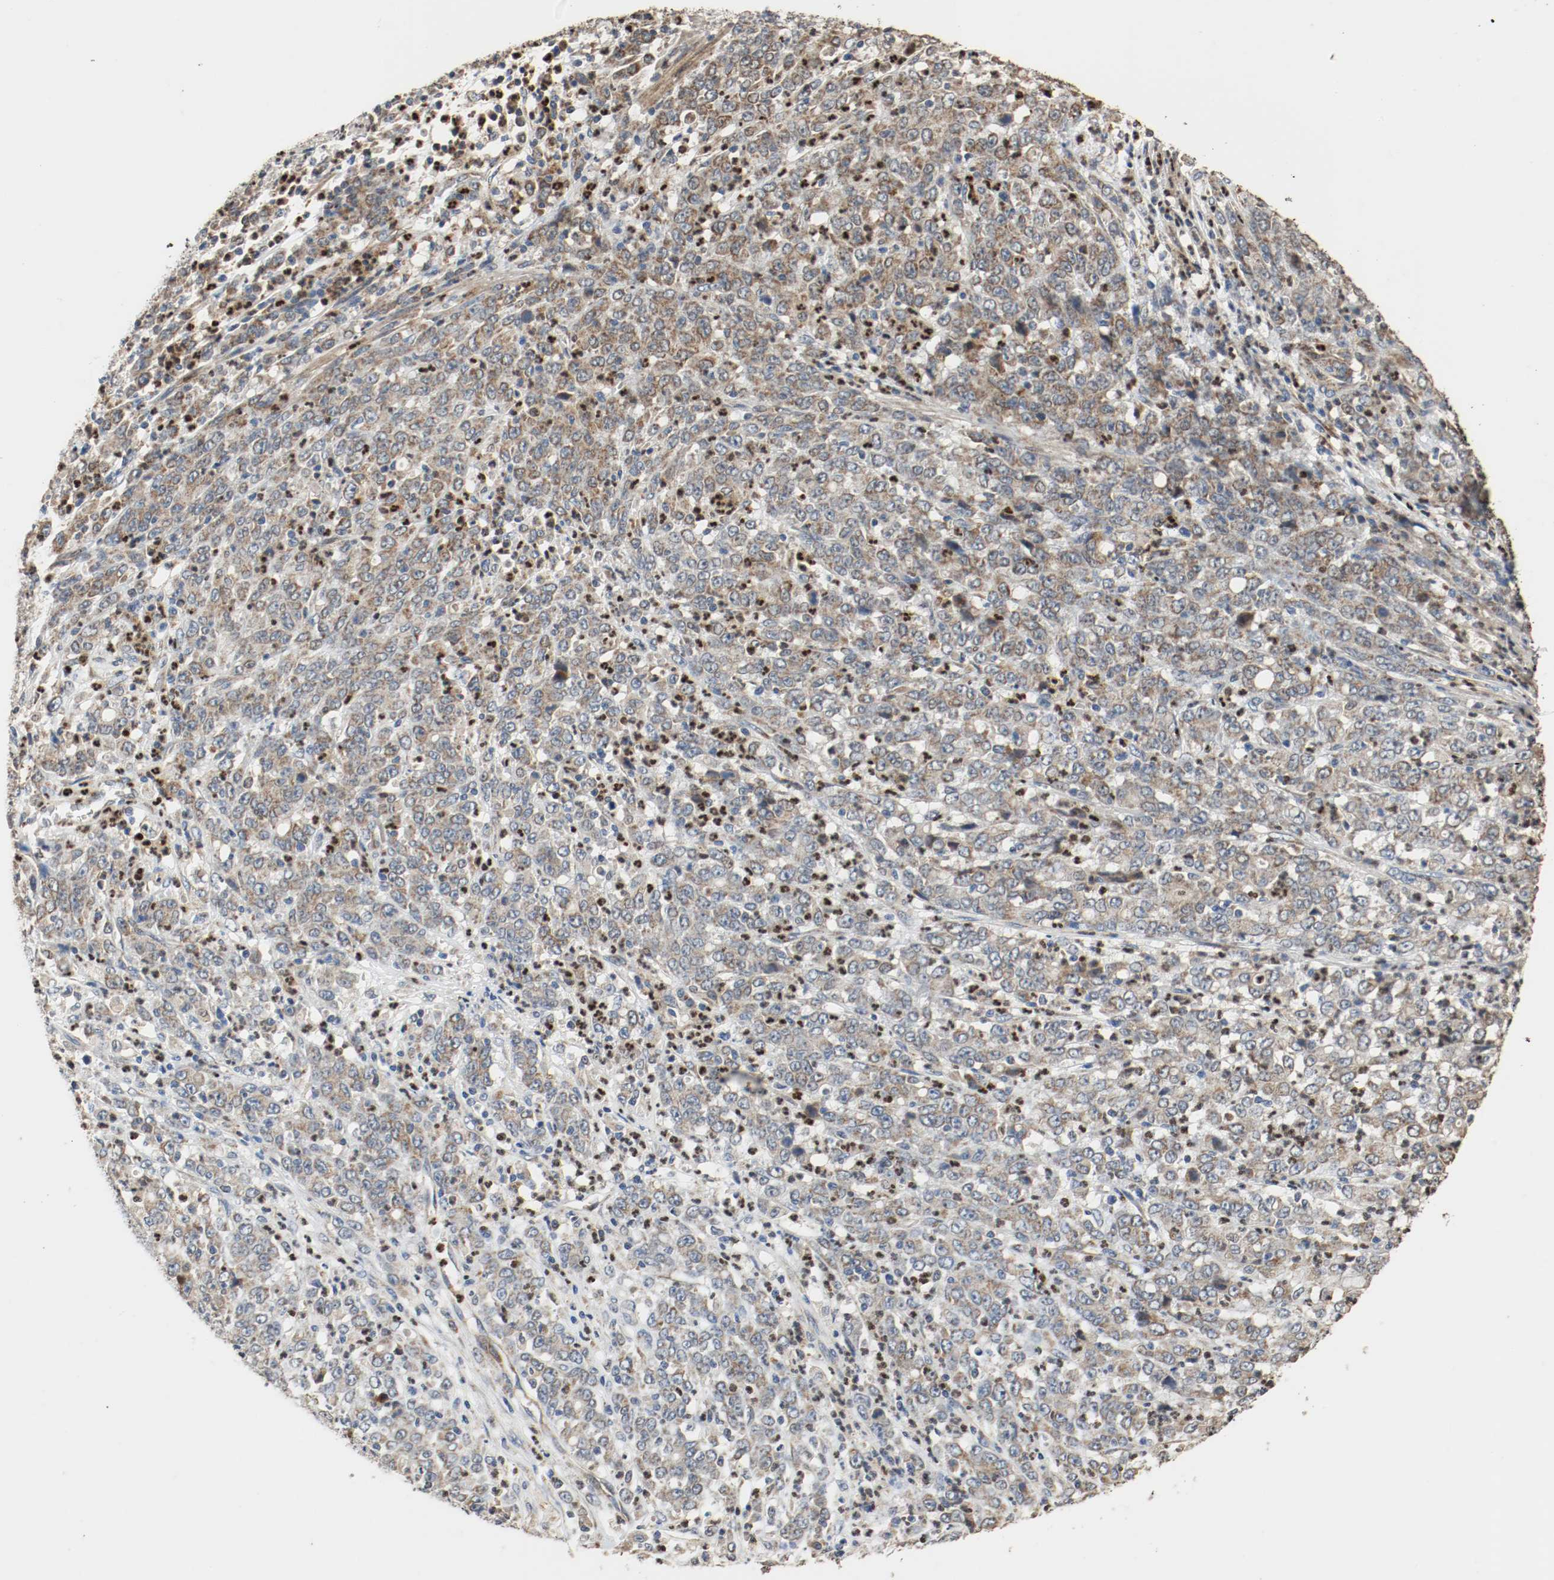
{"staining": {"intensity": "moderate", "quantity": ">75%", "location": "cytoplasmic/membranous"}, "tissue": "stomach cancer", "cell_type": "Tumor cells", "image_type": "cancer", "snomed": [{"axis": "morphology", "description": "Adenocarcinoma, NOS"}, {"axis": "topography", "description": "Stomach, lower"}], "caption": "Protein expression analysis of human stomach cancer (adenocarcinoma) reveals moderate cytoplasmic/membranous staining in about >75% of tumor cells.", "gene": "ALDH4A1", "patient": {"sex": "female", "age": 71}}